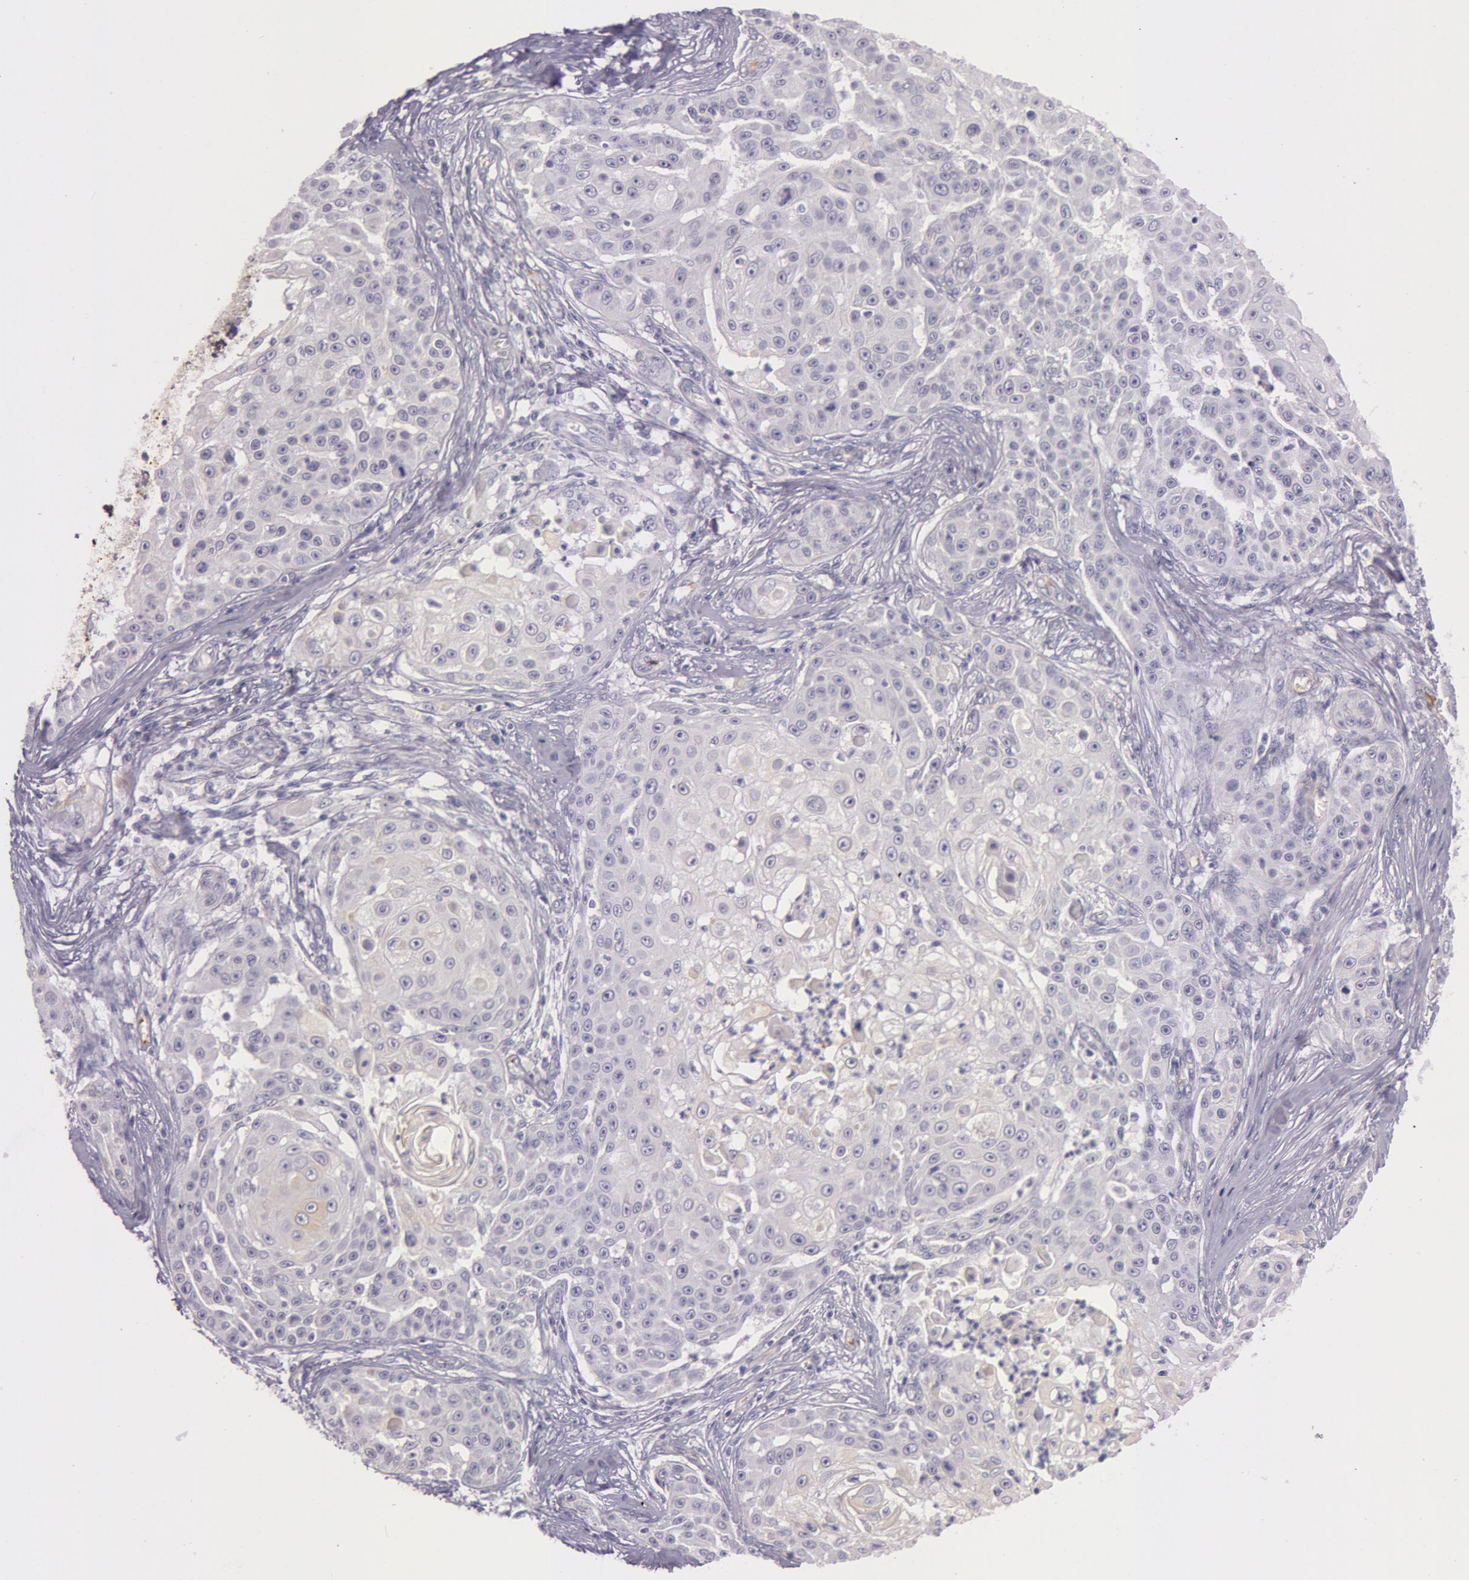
{"staining": {"intensity": "negative", "quantity": "none", "location": "none"}, "tissue": "skin cancer", "cell_type": "Tumor cells", "image_type": "cancer", "snomed": [{"axis": "morphology", "description": "Squamous cell carcinoma, NOS"}, {"axis": "topography", "description": "Skin"}], "caption": "Skin cancer (squamous cell carcinoma) was stained to show a protein in brown. There is no significant positivity in tumor cells.", "gene": "C4BPA", "patient": {"sex": "female", "age": 57}}